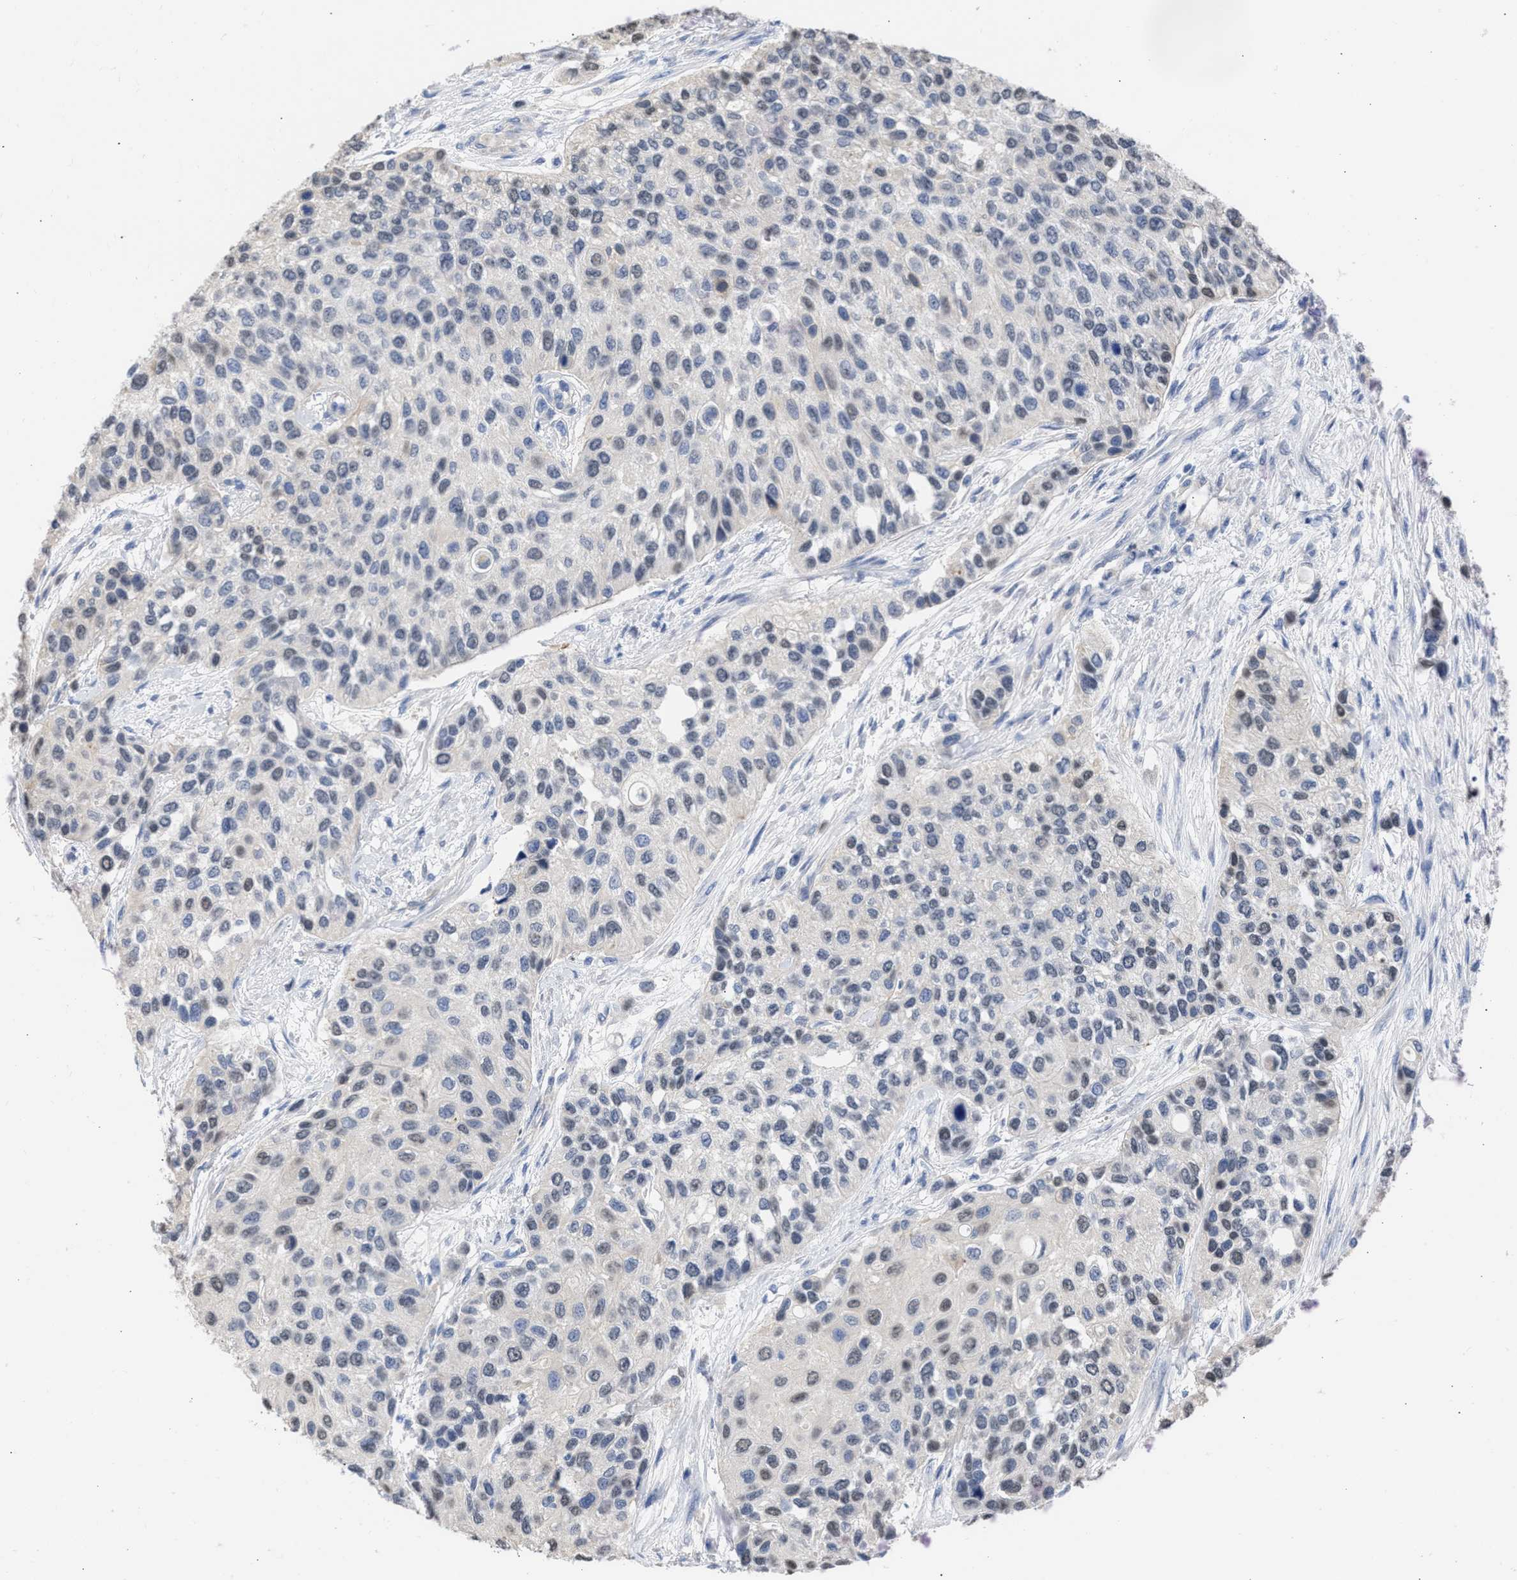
{"staining": {"intensity": "weak", "quantity": "<25%", "location": "nuclear"}, "tissue": "urothelial cancer", "cell_type": "Tumor cells", "image_type": "cancer", "snomed": [{"axis": "morphology", "description": "Urothelial carcinoma, High grade"}, {"axis": "topography", "description": "Urinary bladder"}], "caption": "The IHC image has no significant staining in tumor cells of urothelial carcinoma (high-grade) tissue.", "gene": "THRA", "patient": {"sex": "female", "age": 56}}